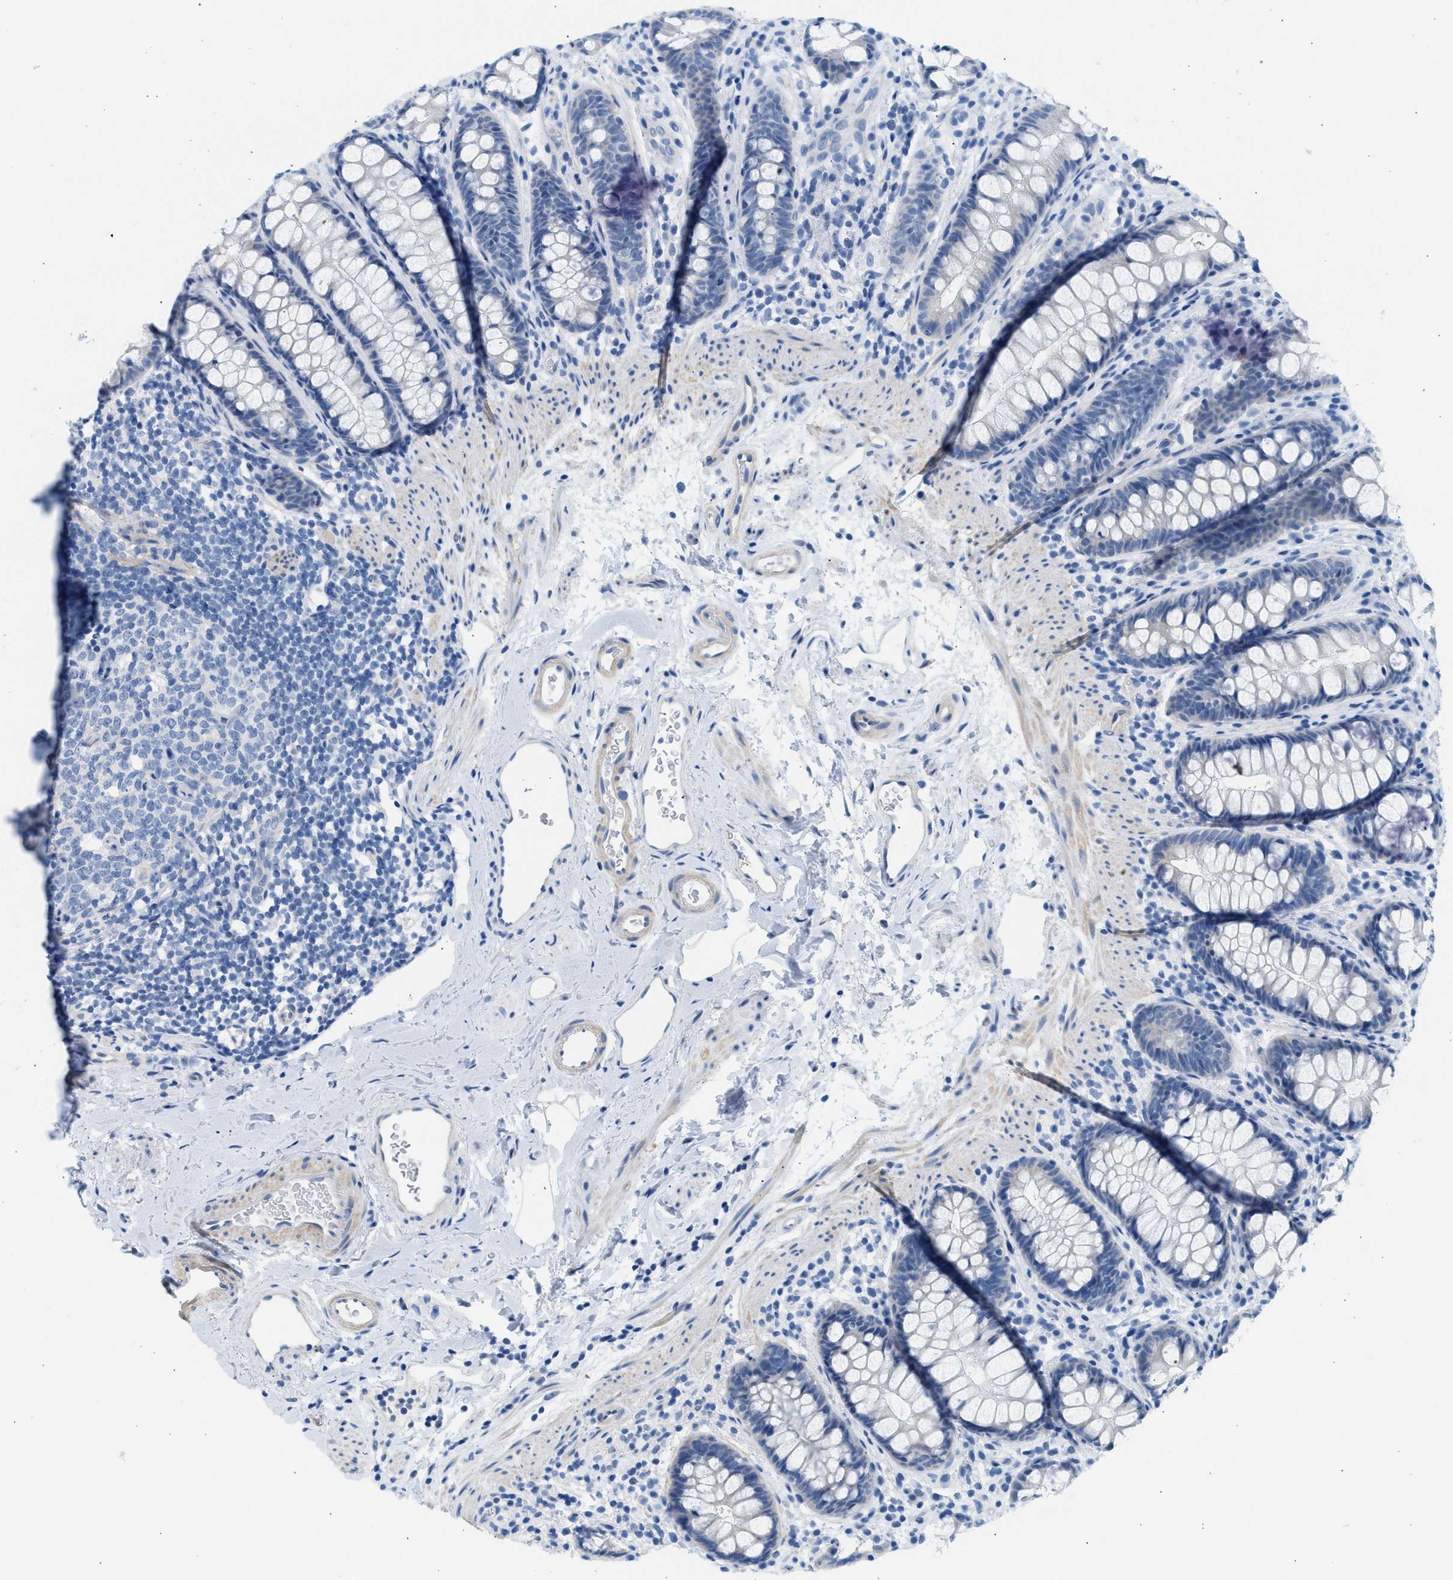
{"staining": {"intensity": "negative", "quantity": "none", "location": "none"}, "tissue": "rectum", "cell_type": "Glandular cells", "image_type": "normal", "snomed": [{"axis": "morphology", "description": "Normal tissue, NOS"}, {"axis": "topography", "description": "Rectum"}], "caption": "Immunohistochemical staining of benign rectum demonstrates no significant staining in glandular cells.", "gene": "SPAM1", "patient": {"sex": "female", "age": 65}}